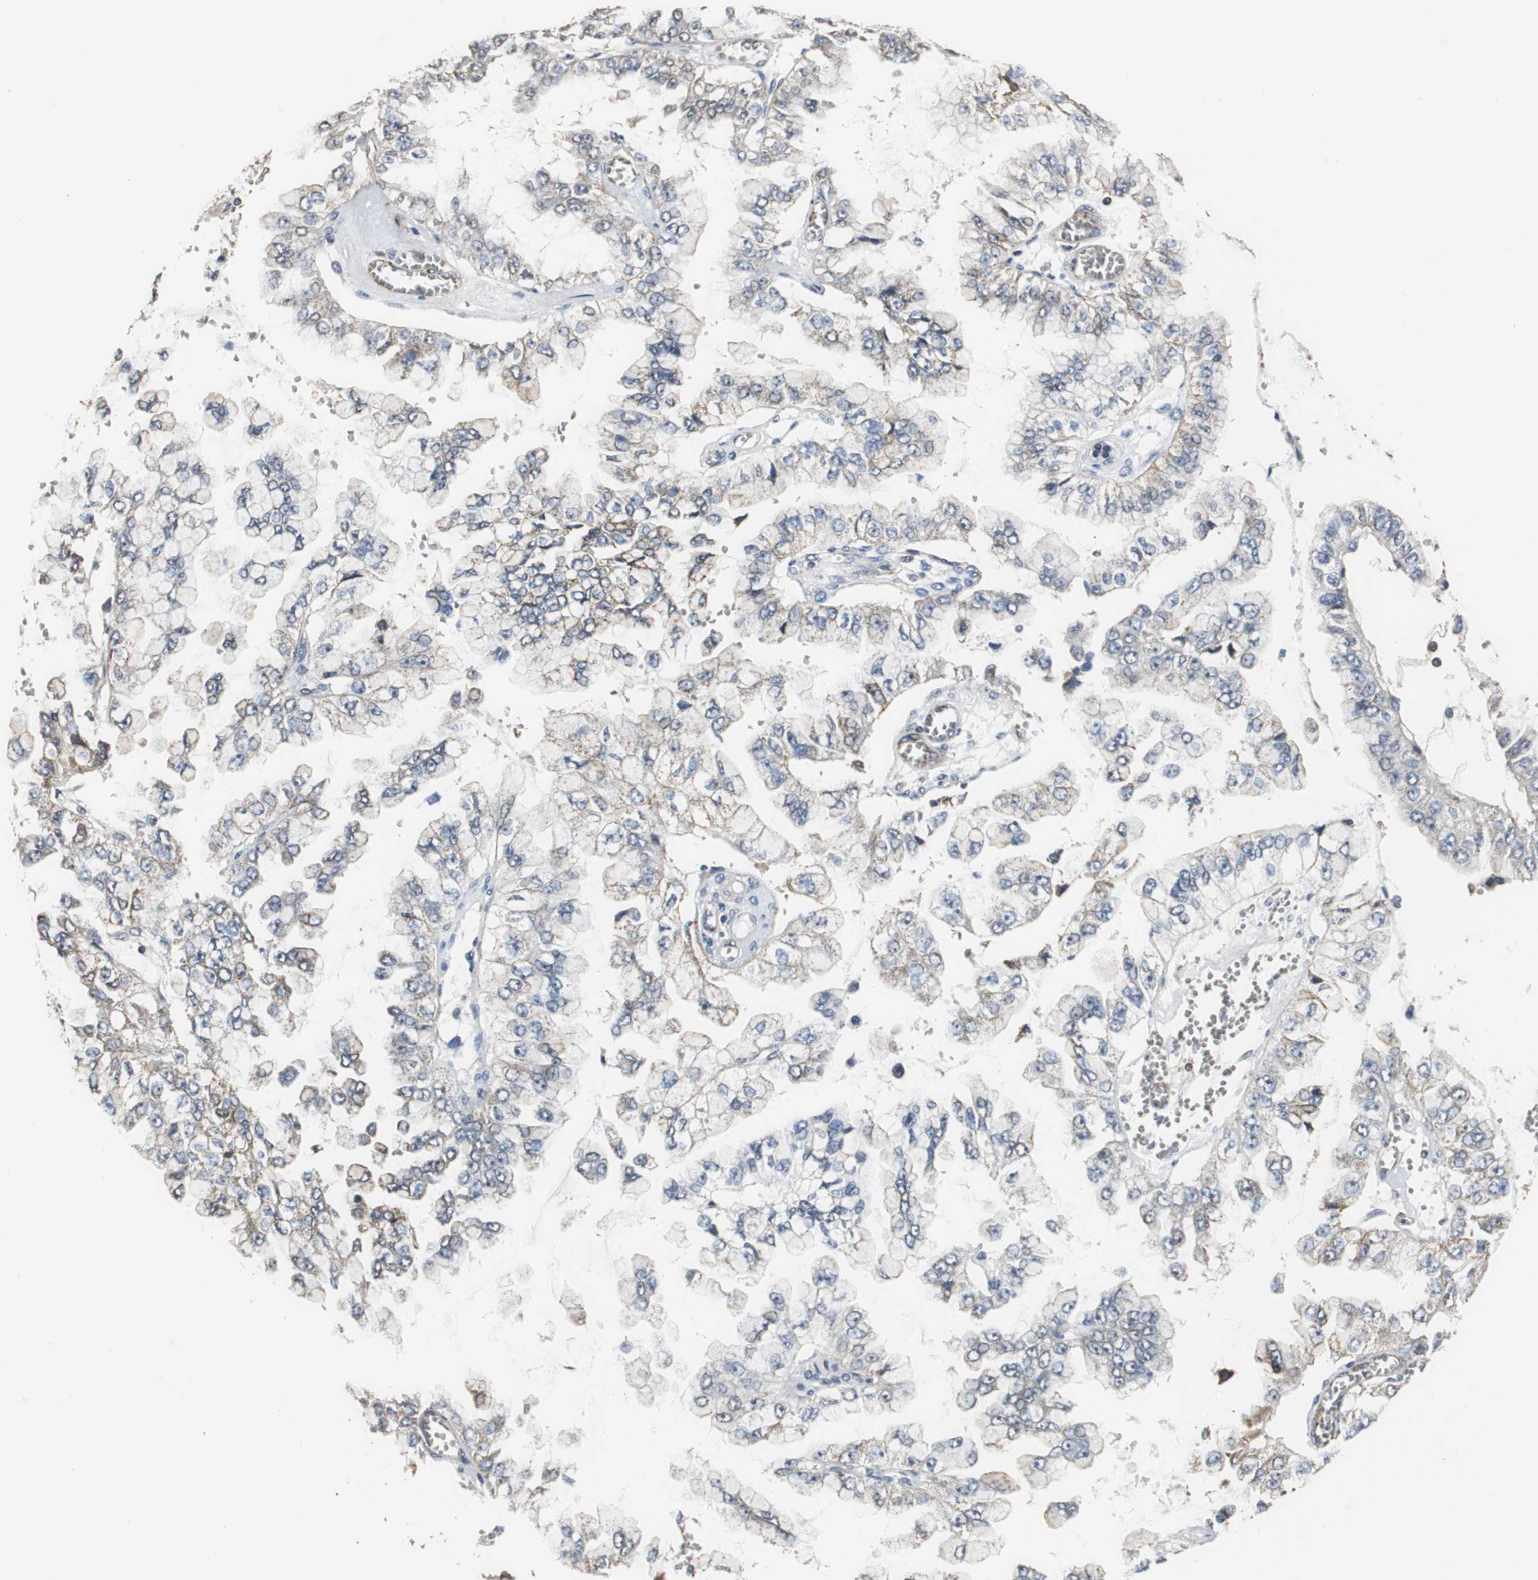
{"staining": {"intensity": "weak", "quantity": "<25%", "location": "cytoplasmic/membranous"}, "tissue": "liver cancer", "cell_type": "Tumor cells", "image_type": "cancer", "snomed": [{"axis": "morphology", "description": "Cholangiocarcinoma"}, {"axis": "topography", "description": "Liver"}], "caption": "There is no significant staining in tumor cells of liver cancer.", "gene": "NNT", "patient": {"sex": "female", "age": 79}}